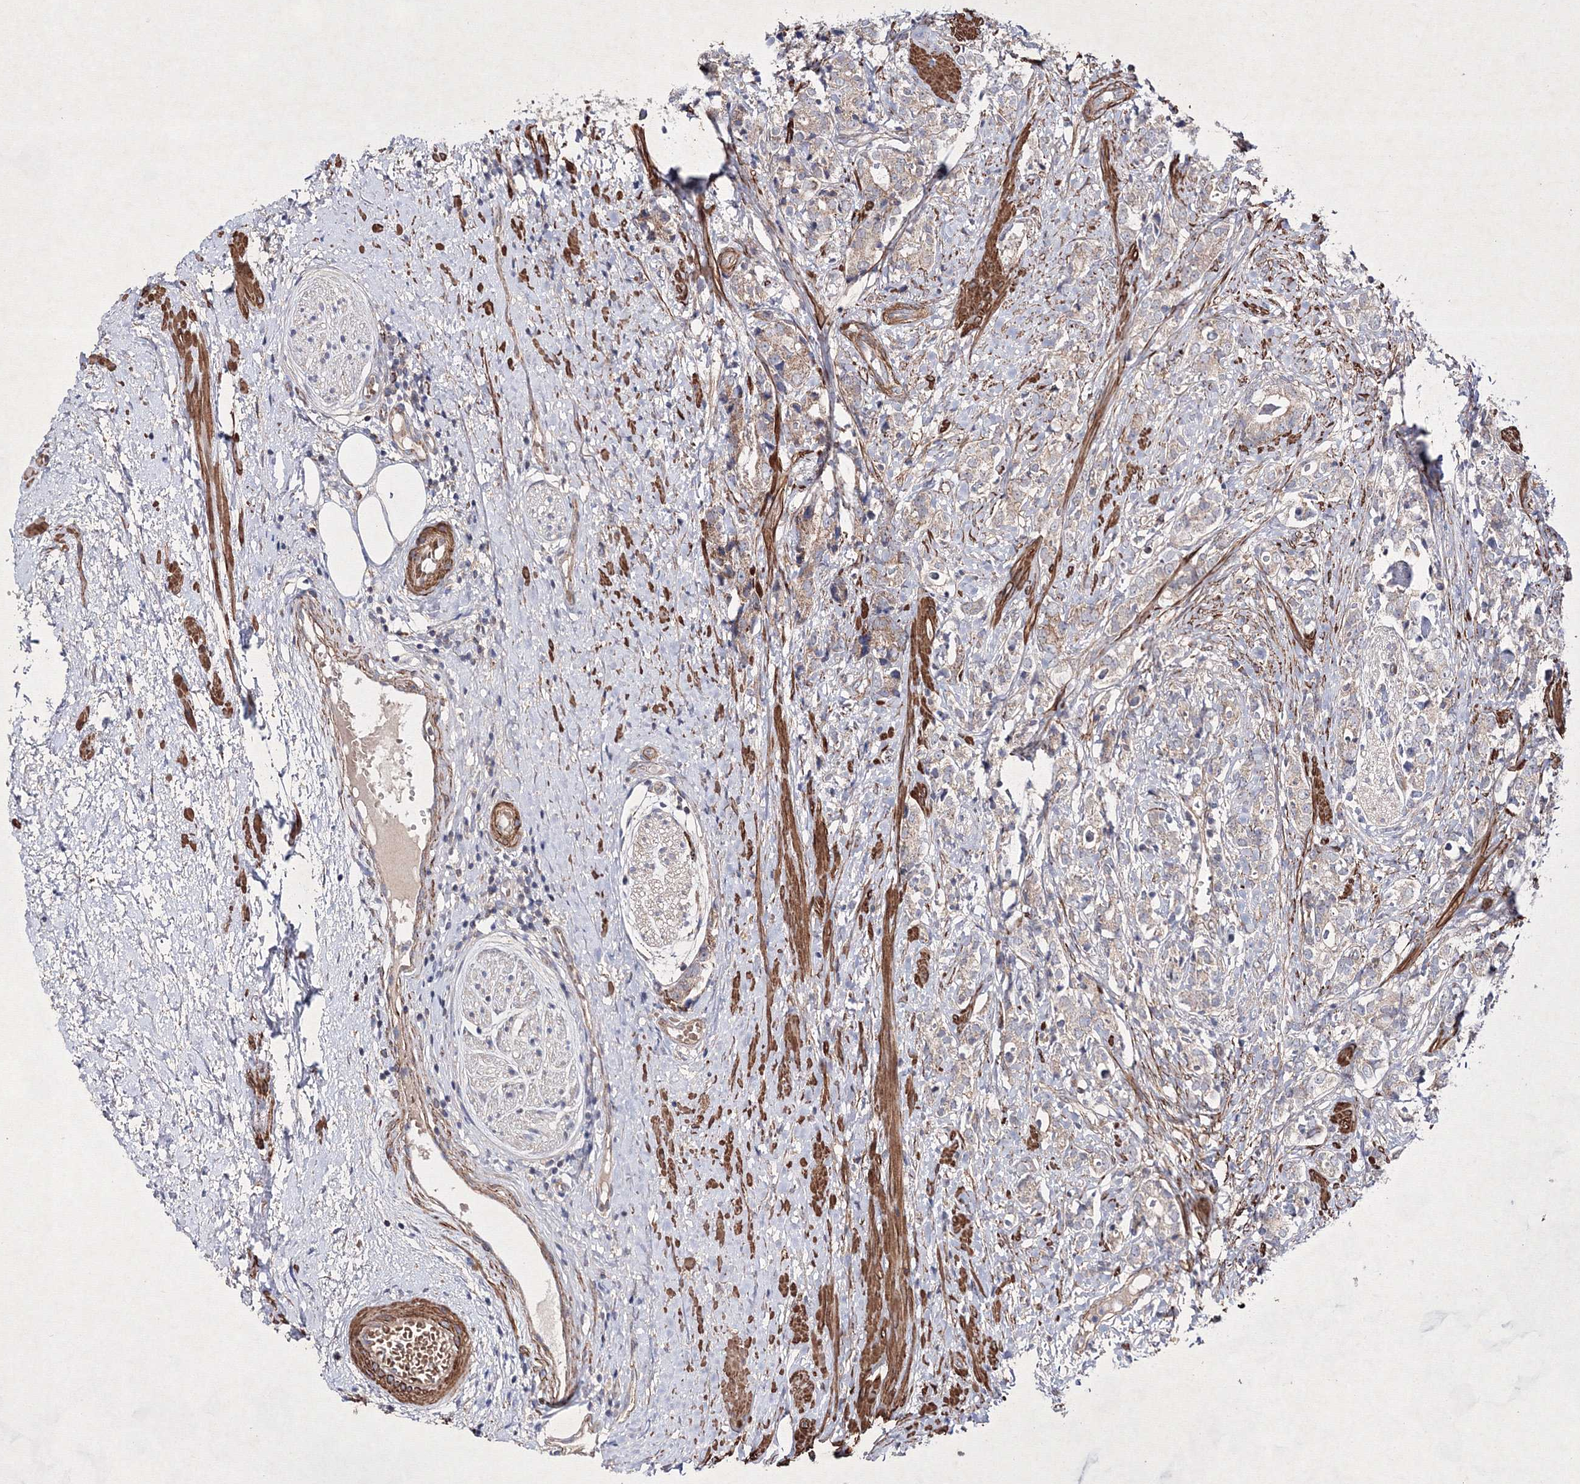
{"staining": {"intensity": "weak", "quantity": ">75%", "location": "cytoplasmic/membranous"}, "tissue": "prostate cancer", "cell_type": "Tumor cells", "image_type": "cancer", "snomed": [{"axis": "morphology", "description": "Adenocarcinoma, High grade"}, {"axis": "topography", "description": "Prostate"}], "caption": "Human prostate cancer stained for a protein (brown) shows weak cytoplasmic/membranous positive expression in approximately >75% of tumor cells.", "gene": "GFM1", "patient": {"sex": "male", "age": 69}}